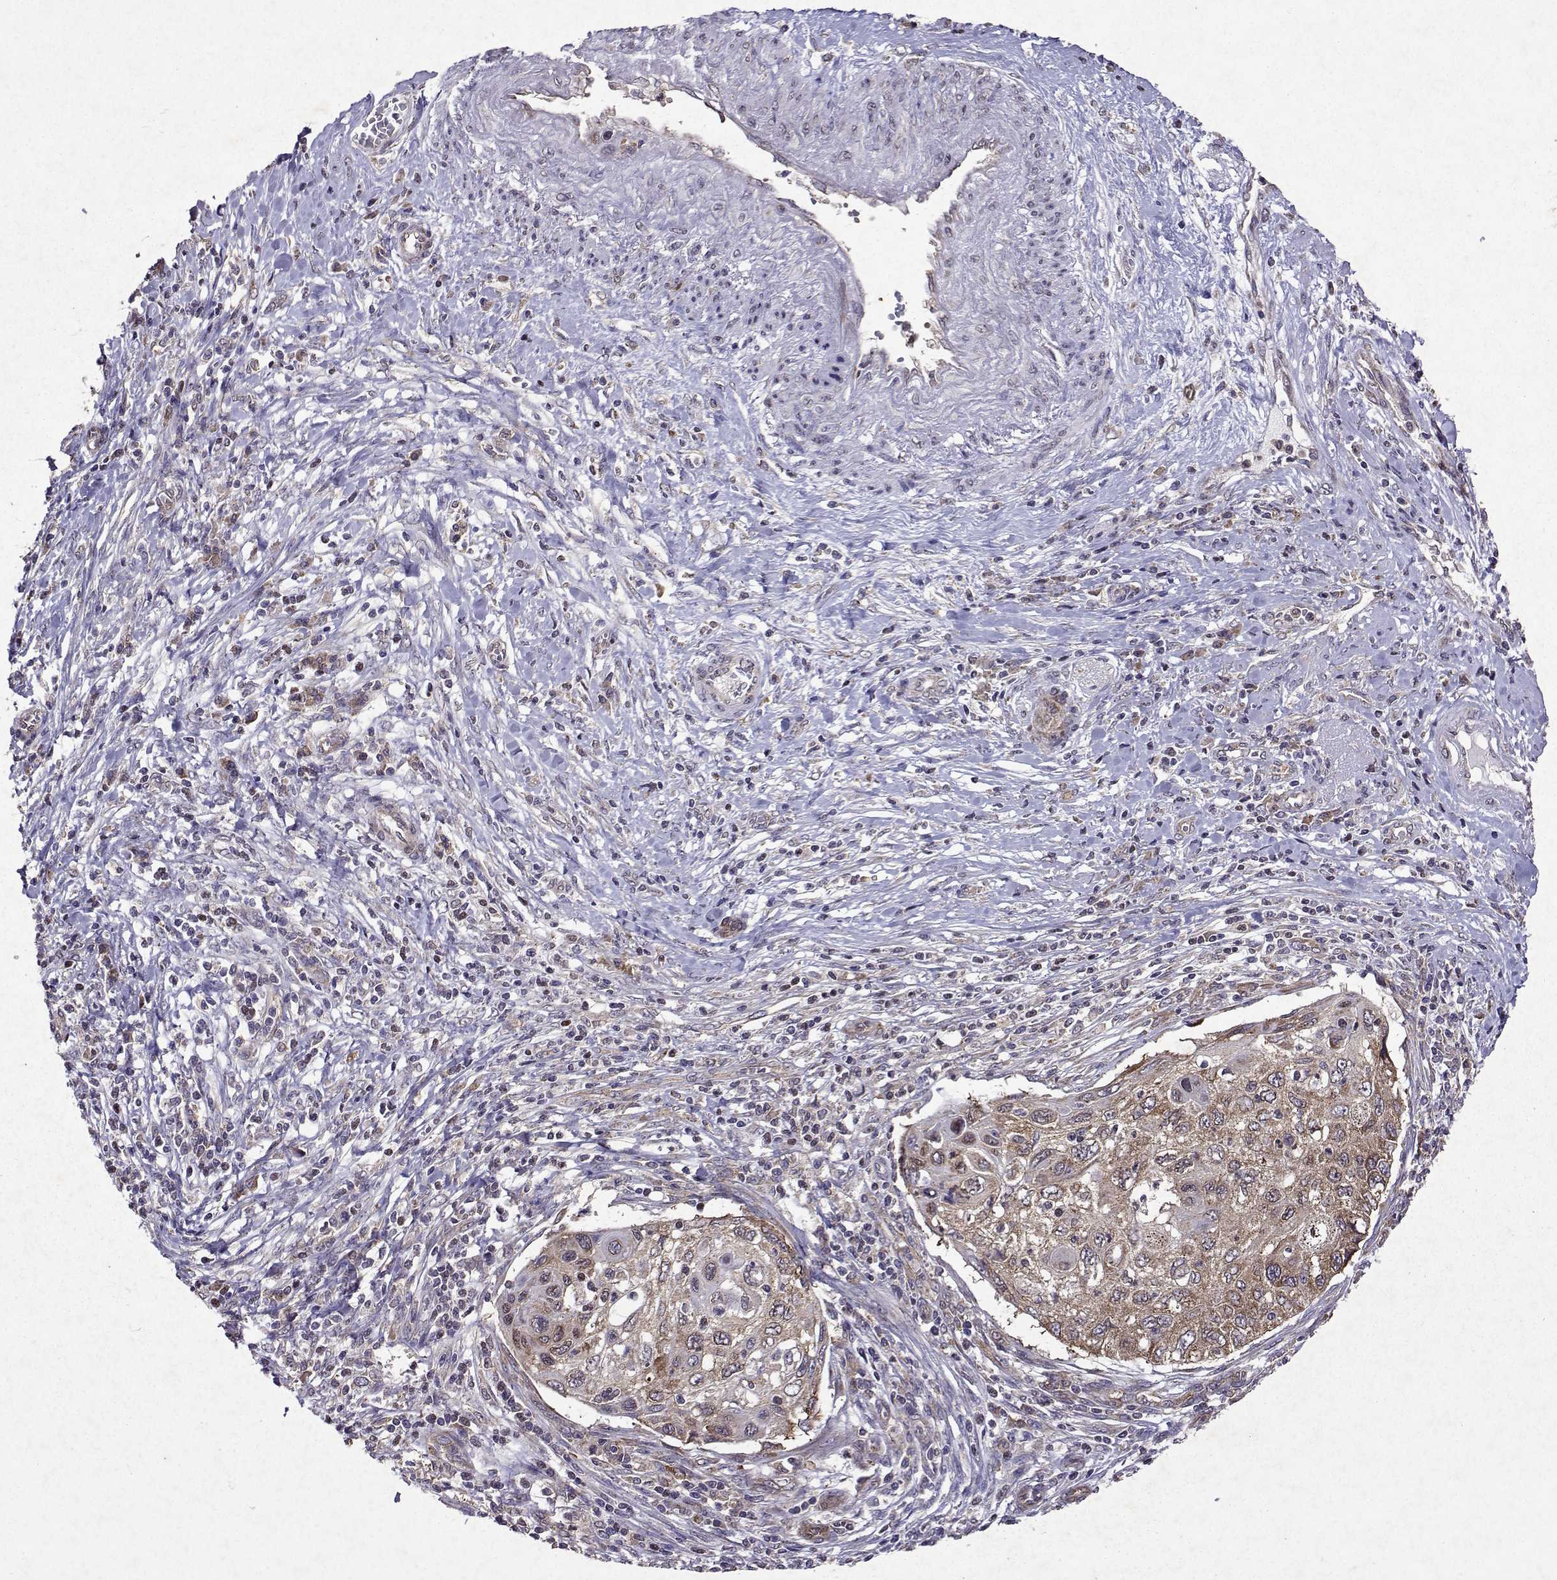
{"staining": {"intensity": "moderate", "quantity": "25%-75%", "location": "cytoplasmic/membranous"}, "tissue": "cervical cancer", "cell_type": "Tumor cells", "image_type": "cancer", "snomed": [{"axis": "morphology", "description": "Squamous cell carcinoma, NOS"}, {"axis": "topography", "description": "Cervix"}], "caption": "This is a histology image of immunohistochemistry staining of squamous cell carcinoma (cervical), which shows moderate staining in the cytoplasmic/membranous of tumor cells.", "gene": "TARBP2", "patient": {"sex": "female", "age": 70}}